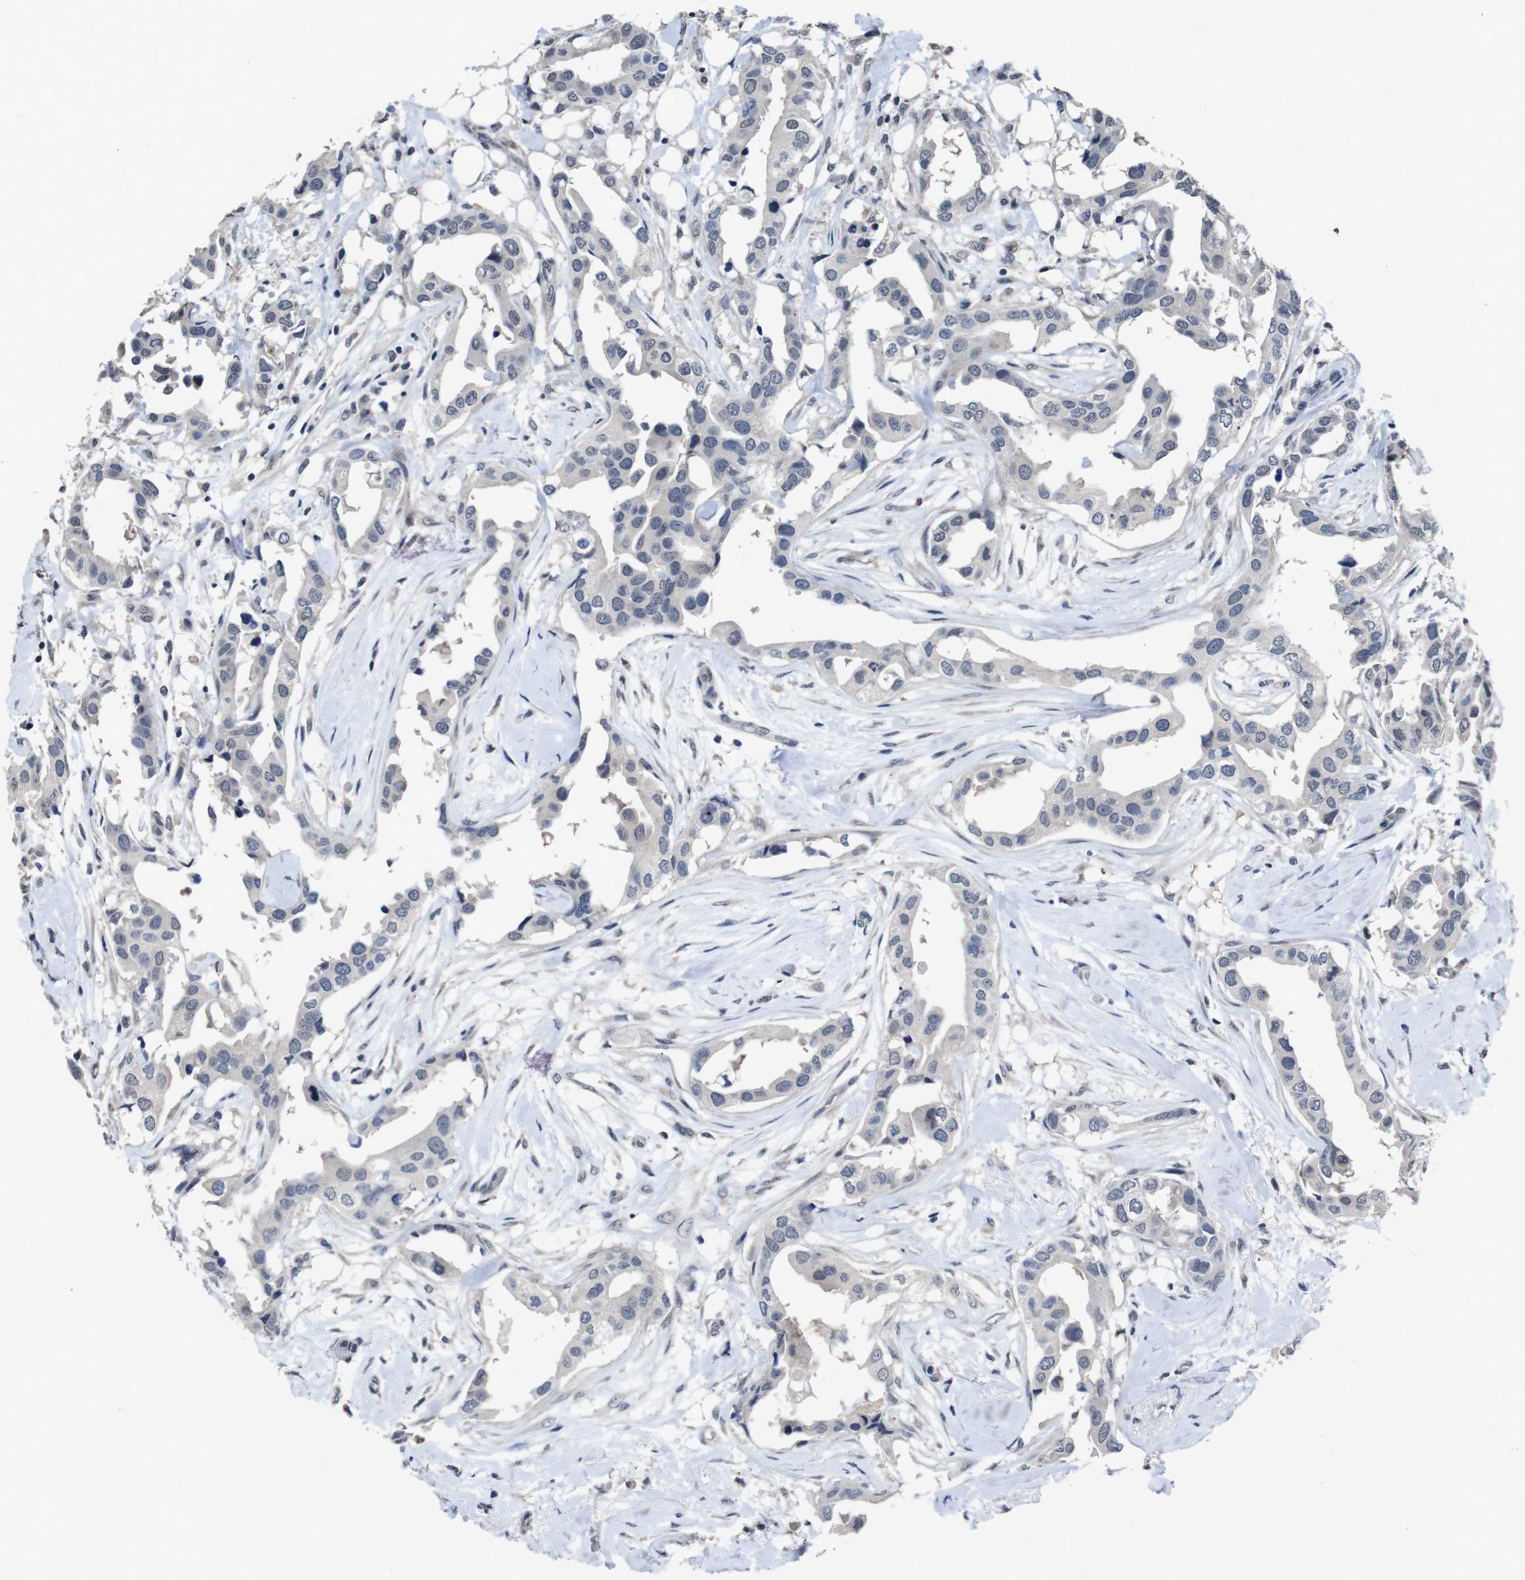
{"staining": {"intensity": "negative", "quantity": "none", "location": "none"}, "tissue": "breast cancer", "cell_type": "Tumor cells", "image_type": "cancer", "snomed": [{"axis": "morphology", "description": "Duct carcinoma"}, {"axis": "topography", "description": "Breast"}], "caption": "IHC of infiltrating ductal carcinoma (breast) shows no staining in tumor cells.", "gene": "AKT3", "patient": {"sex": "female", "age": 40}}